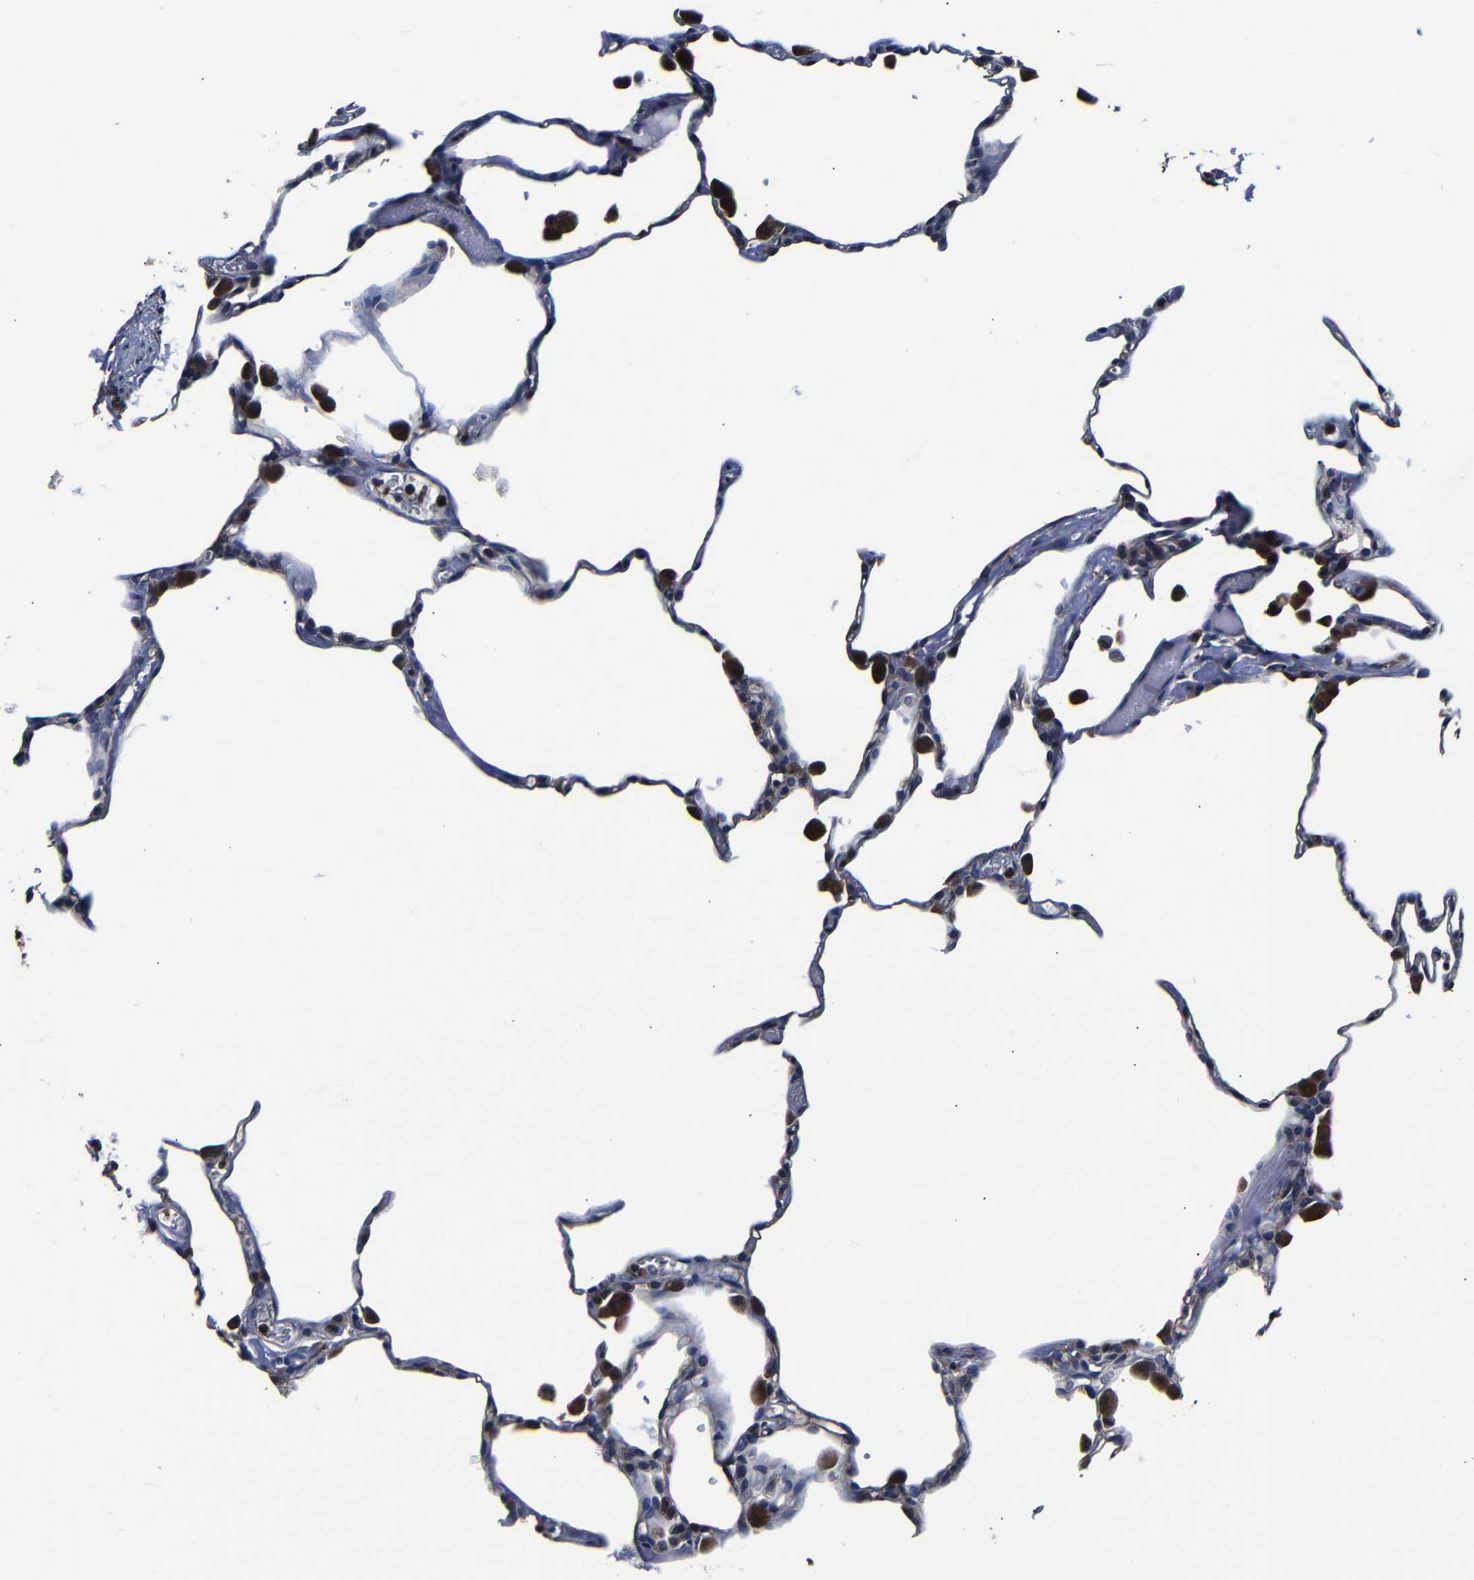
{"staining": {"intensity": "moderate", "quantity": "<25%", "location": "cytoplasmic/membranous"}, "tissue": "lung", "cell_type": "Alveolar cells", "image_type": "normal", "snomed": [{"axis": "morphology", "description": "Normal tissue, NOS"}, {"axis": "topography", "description": "Lung"}], "caption": "DAB (3,3'-diaminobenzidine) immunohistochemical staining of unremarkable lung reveals moderate cytoplasmic/membranous protein staining in about <25% of alveolar cells.", "gene": "SCN9A", "patient": {"sex": "female", "age": 49}}